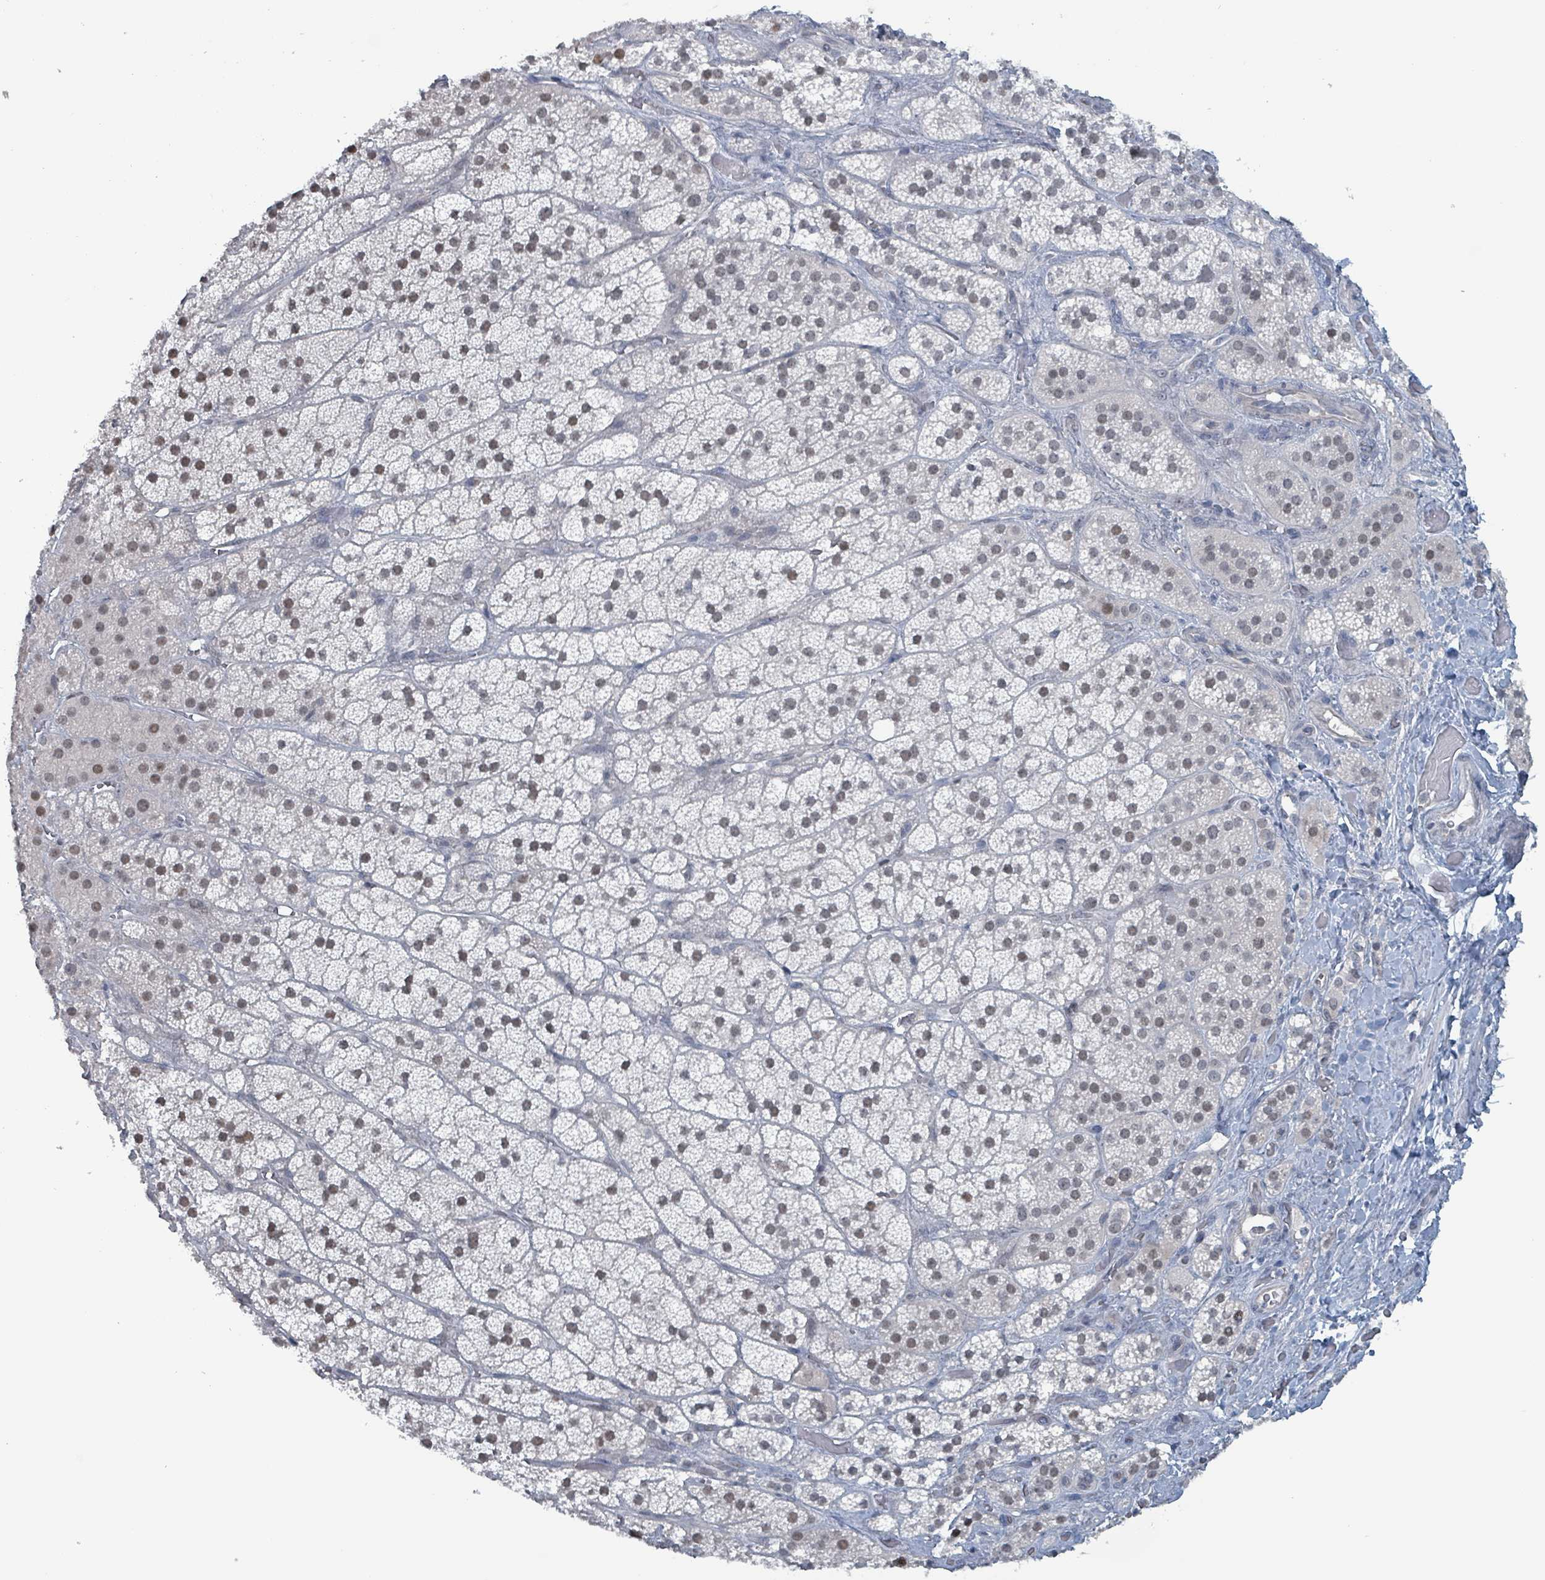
{"staining": {"intensity": "weak", "quantity": "25%-75%", "location": "nuclear"}, "tissue": "adrenal gland", "cell_type": "Glandular cells", "image_type": "normal", "snomed": [{"axis": "morphology", "description": "Normal tissue, NOS"}, {"axis": "topography", "description": "Adrenal gland"}], "caption": "Glandular cells demonstrate low levels of weak nuclear positivity in approximately 25%-75% of cells in benign adrenal gland.", "gene": "BIVM", "patient": {"sex": "male", "age": 57}}